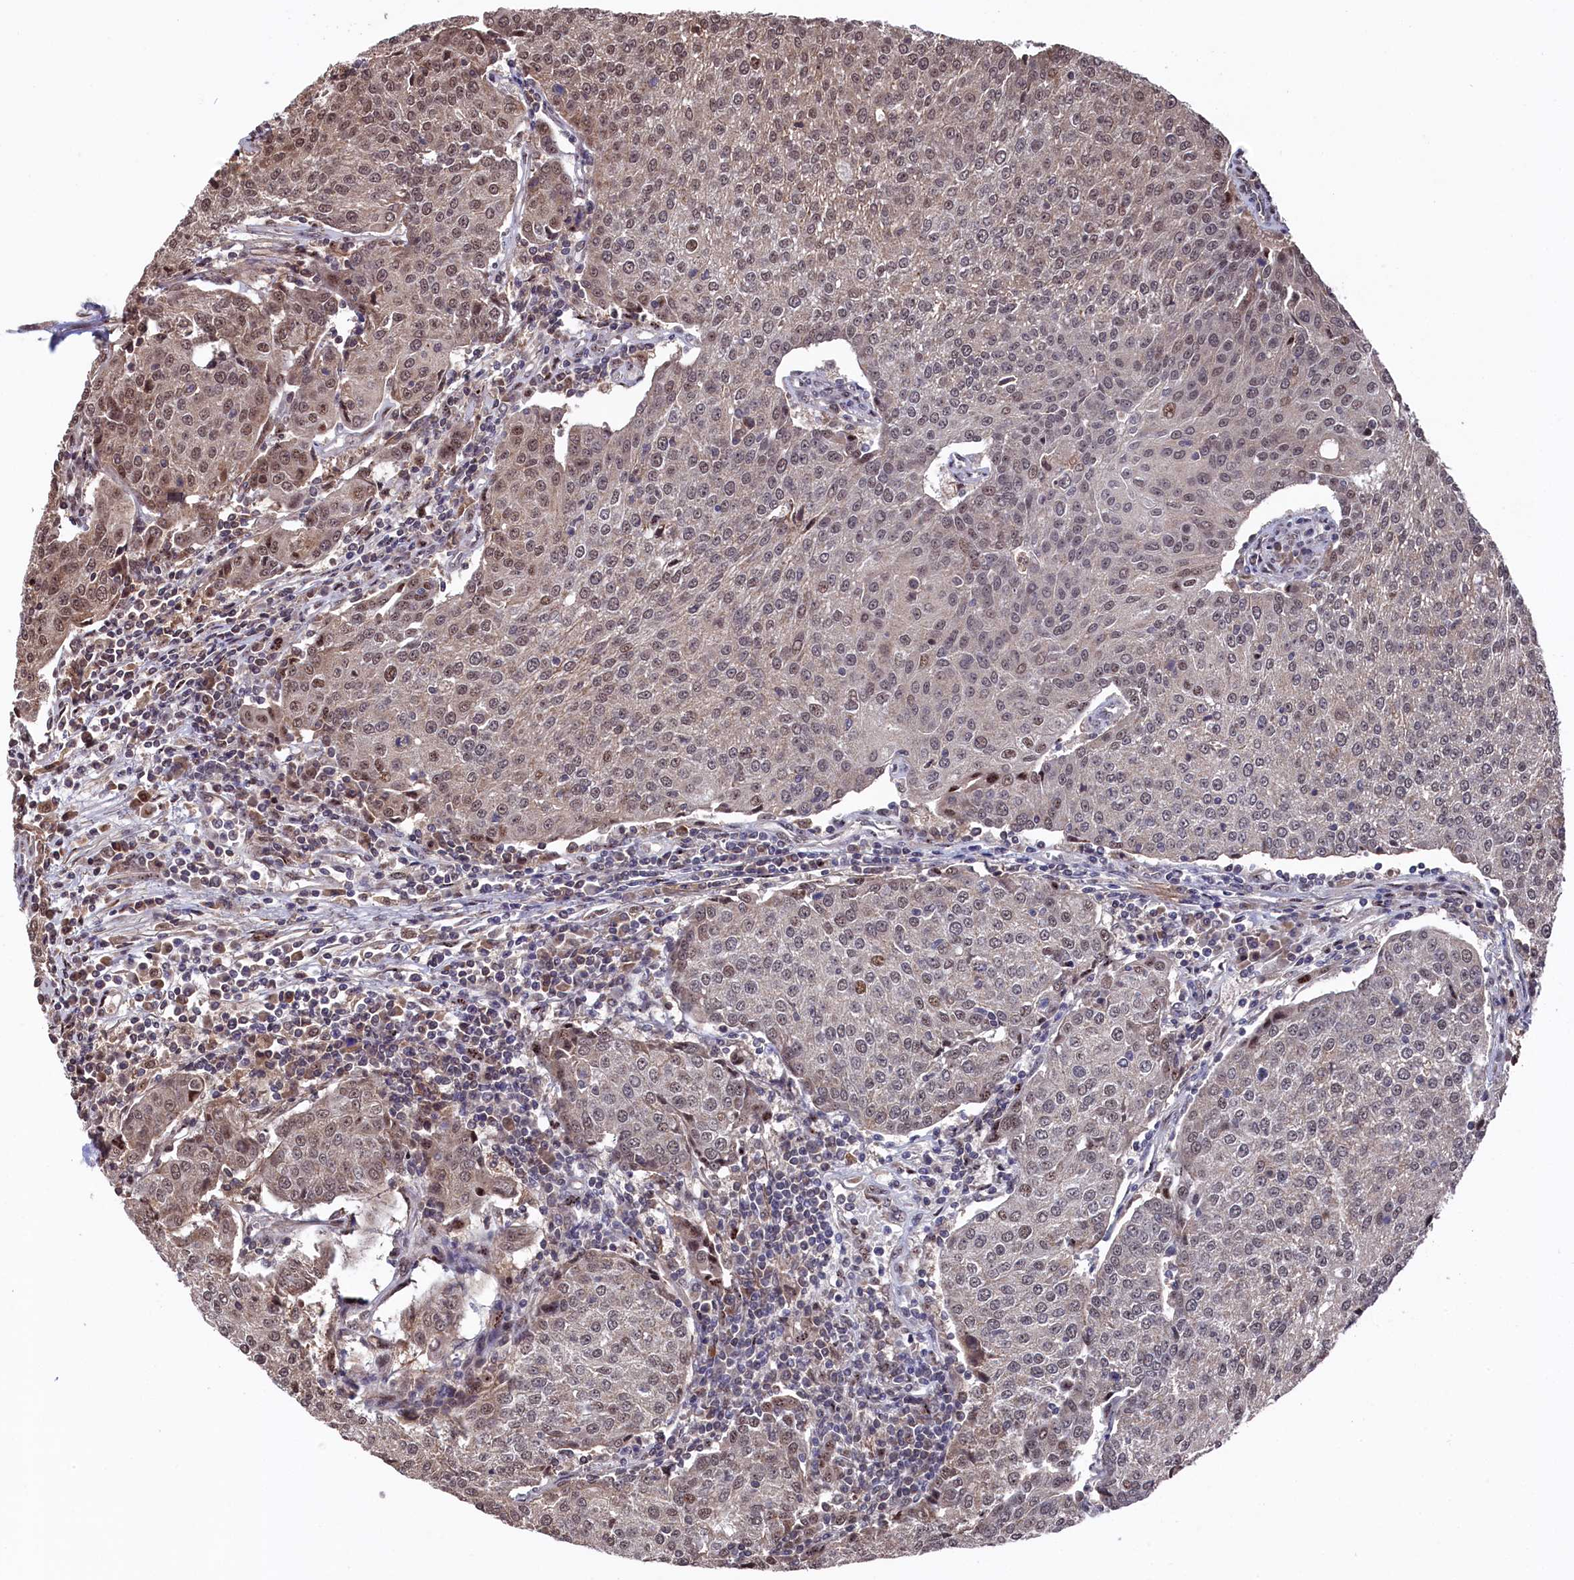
{"staining": {"intensity": "moderate", "quantity": "25%-75%", "location": "nuclear"}, "tissue": "urothelial cancer", "cell_type": "Tumor cells", "image_type": "cancer", "snomed": [{"axis": "morphology", "description": "Urothelial carcinoma, High grade"}, {"axis": "topography", "description": "Urinary bladder"}], "caption": "Human urothelial cancer stained with a brown dye demonstrates moderate nuclear positive positivity in approximately 25%-75% of tumor cells.", "gene": "CLPX", "patient": {"sex": "female", "age": 85}}